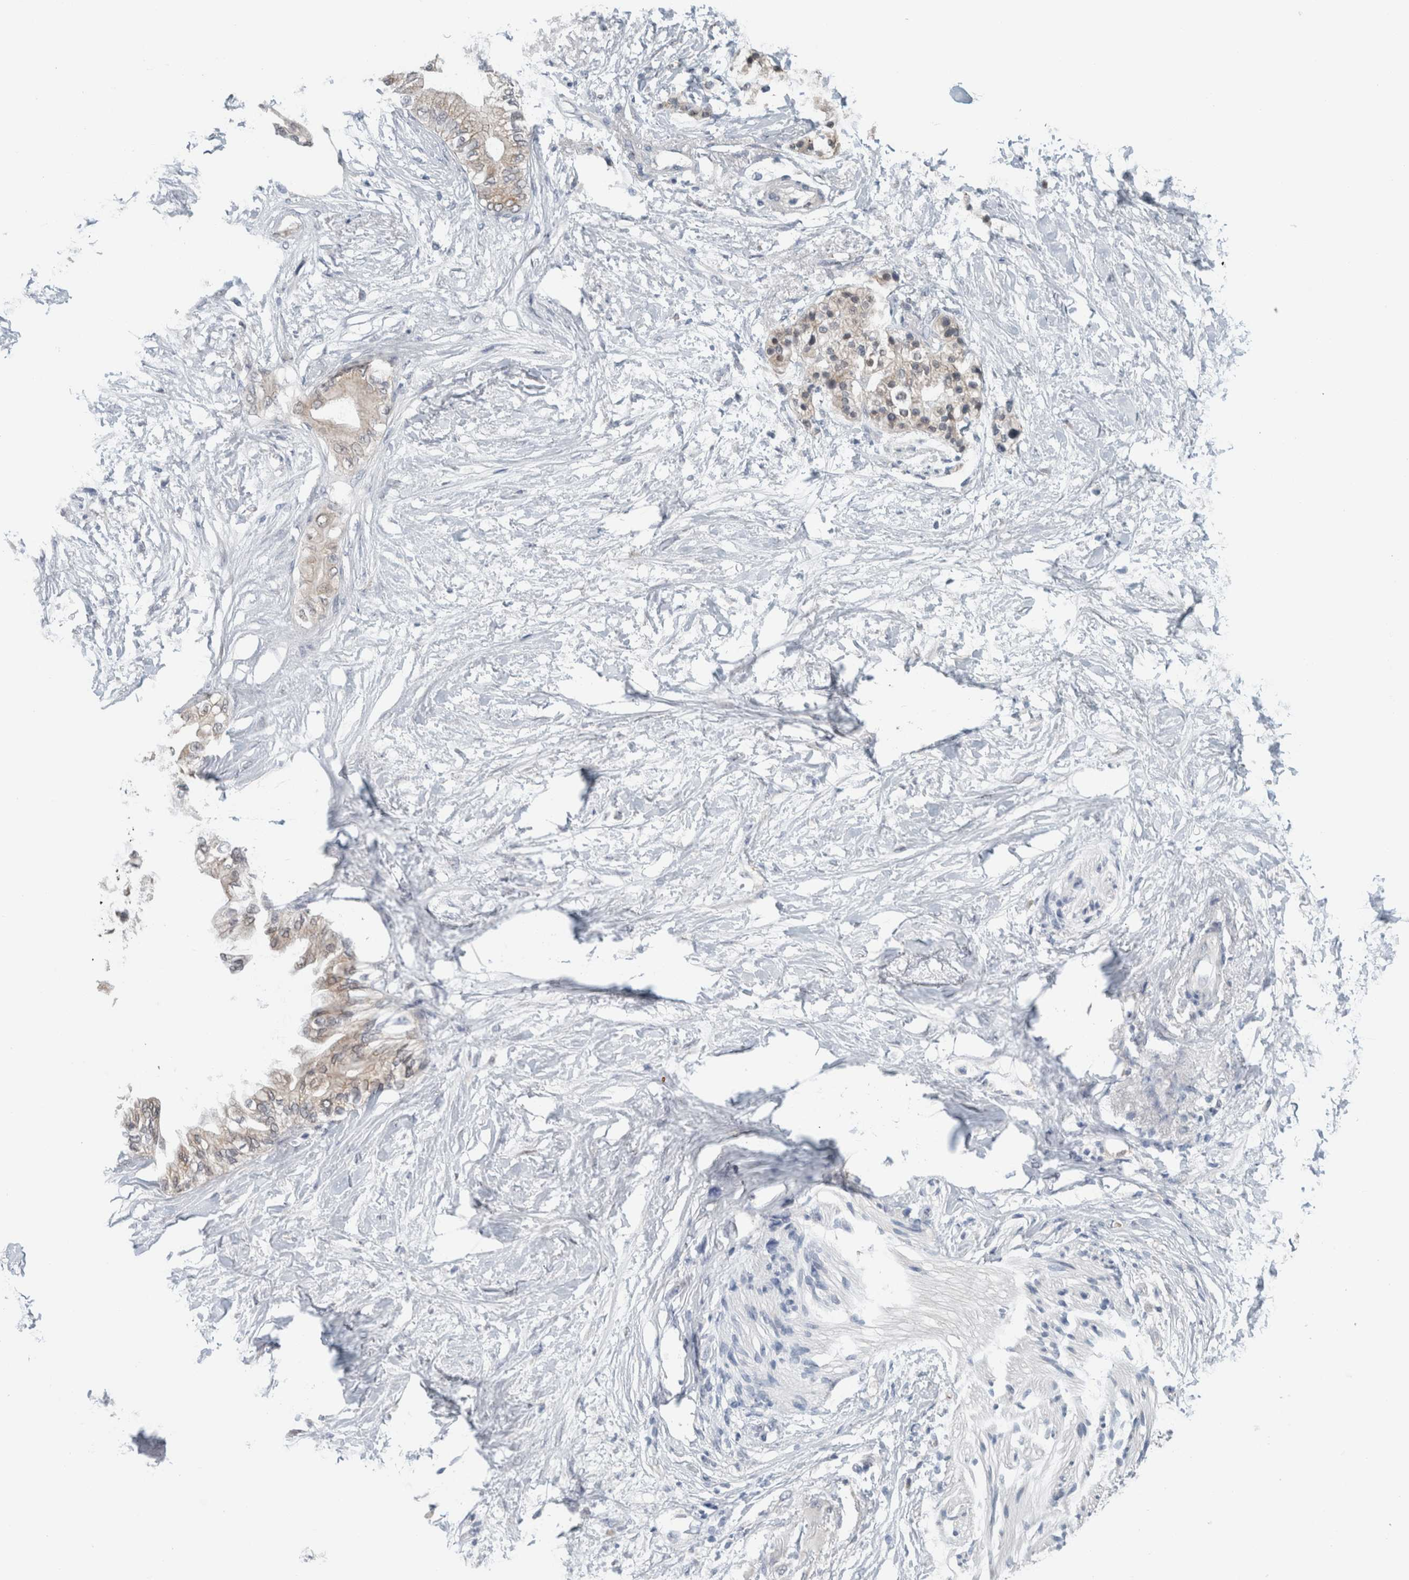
{"staining": {"intensity": "weak", "quantity": ">75%", "location": "cytoplasmic/membranous"}, "tissue": "pancreatic cancer", "cell_type": "Tumor cells", "image_type": "cancer", "snomed": [{"axis": "morphology", "description": "Normal tissue, NOS"}, {"axis": "morphology", "description": "Adenocarcinoma, NOS"}, {"axis": "topography", "description": "Pancreas"}, {"axis": "topography", "description": "Duodenum"}], "caption": "Immunohistochemistry of pancreatic cancer (adenocarcinoma) reveals low levels of weak cytoplasmic/membranous staining in approximately >75% of tumor cells. Nuclei are stained in blue.", "gene": "CRAT", "patient": {"sex": "female", "age": 60}}